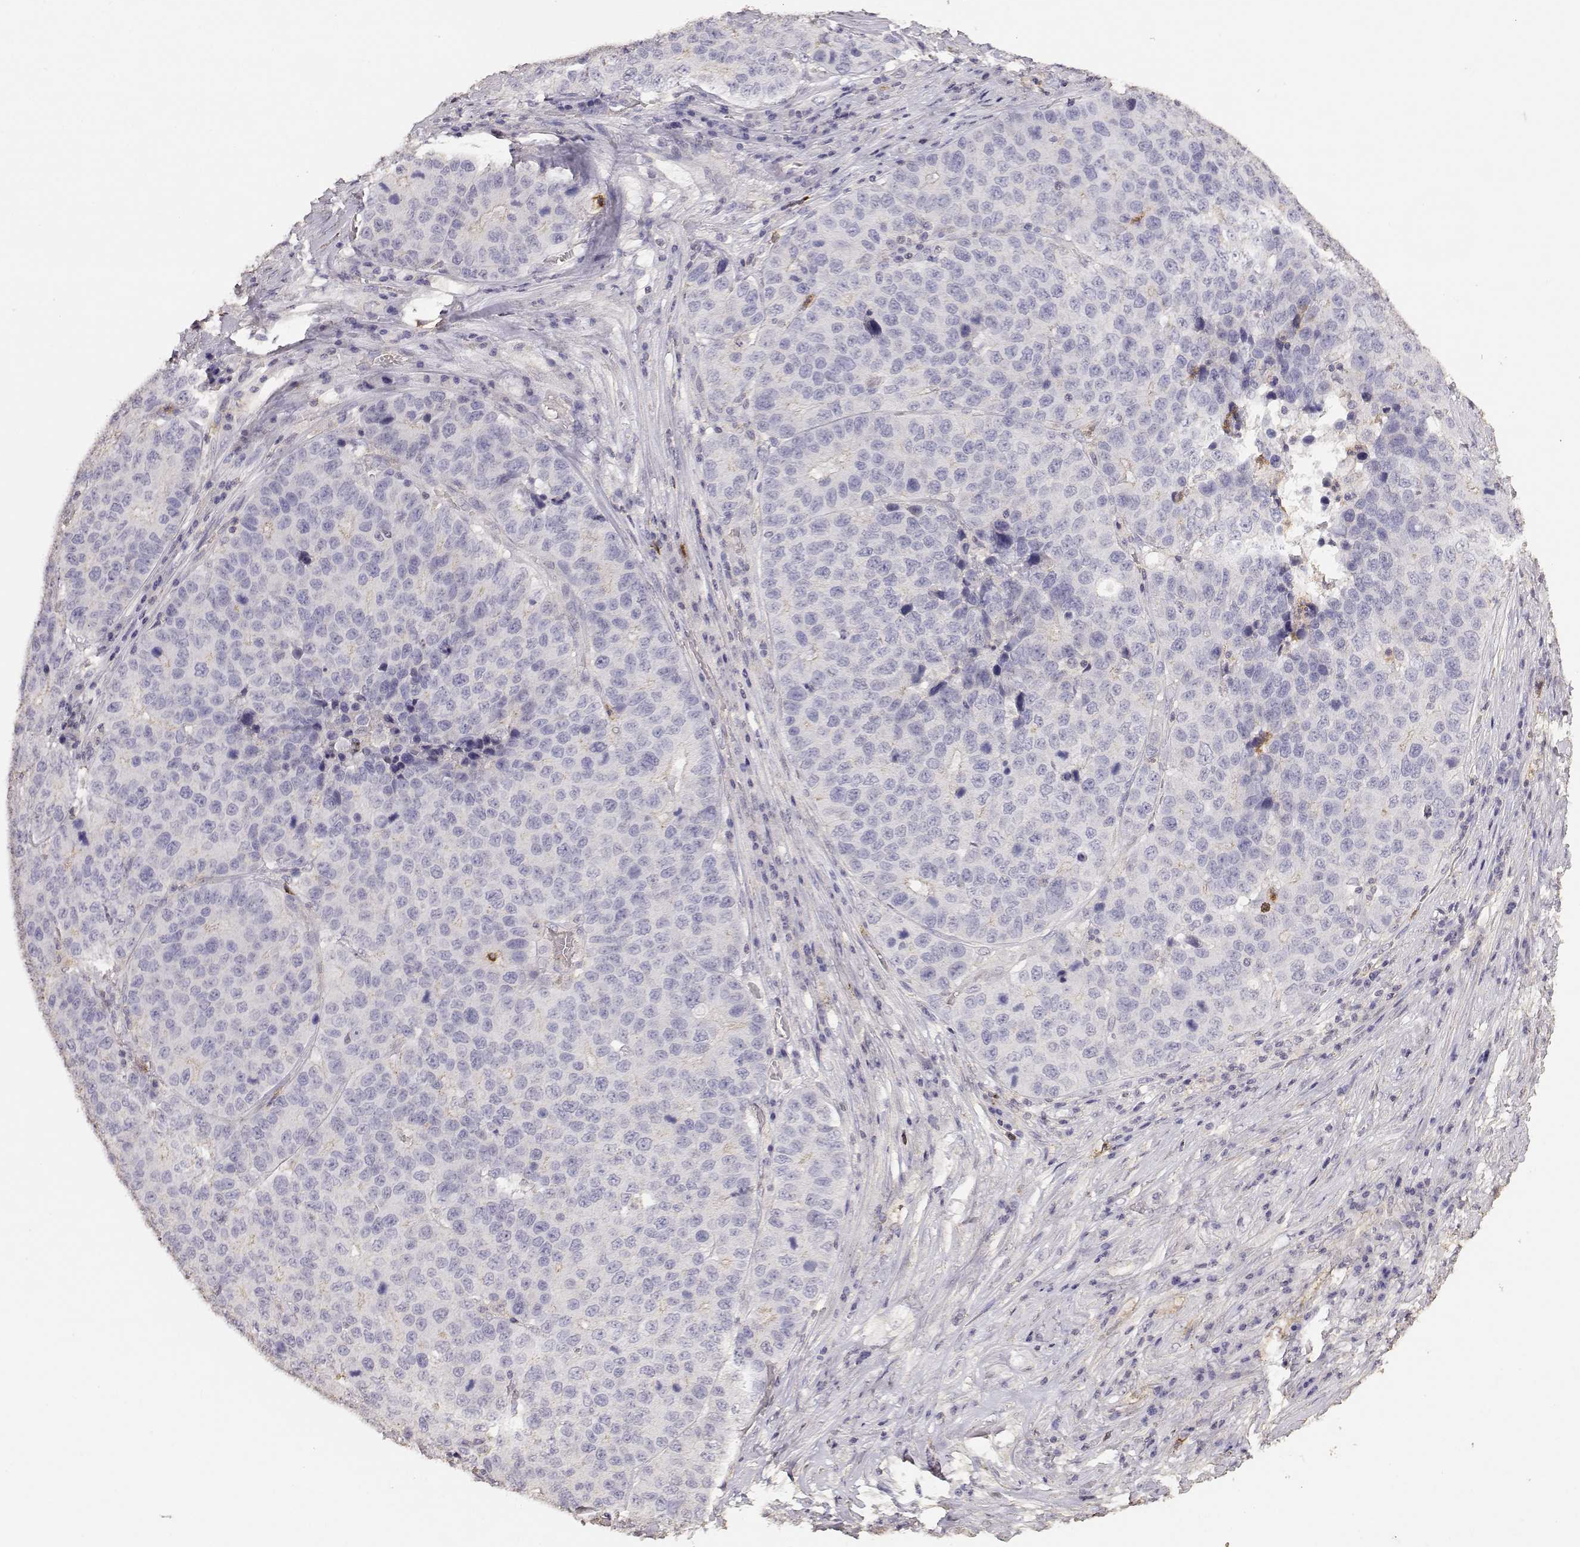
{"staining": {"intensity": "negative", "quantity": "none", "location": "none"}, "tissue": "stomach cancer", "cell_type": "Tumor cells", "image_type": "cancer", "snomed": [{"axis": "morphology", "description": "Adenocarcinoma, NOS"}, {"axis": "topography", "description": "Stomach"}], "caption": "Tumor cells are negative for brown protein staining in adenocarcinoma (stomach).", "gene": "TNFRSF10C", "patient": {"sex": "male", "age": 71}}